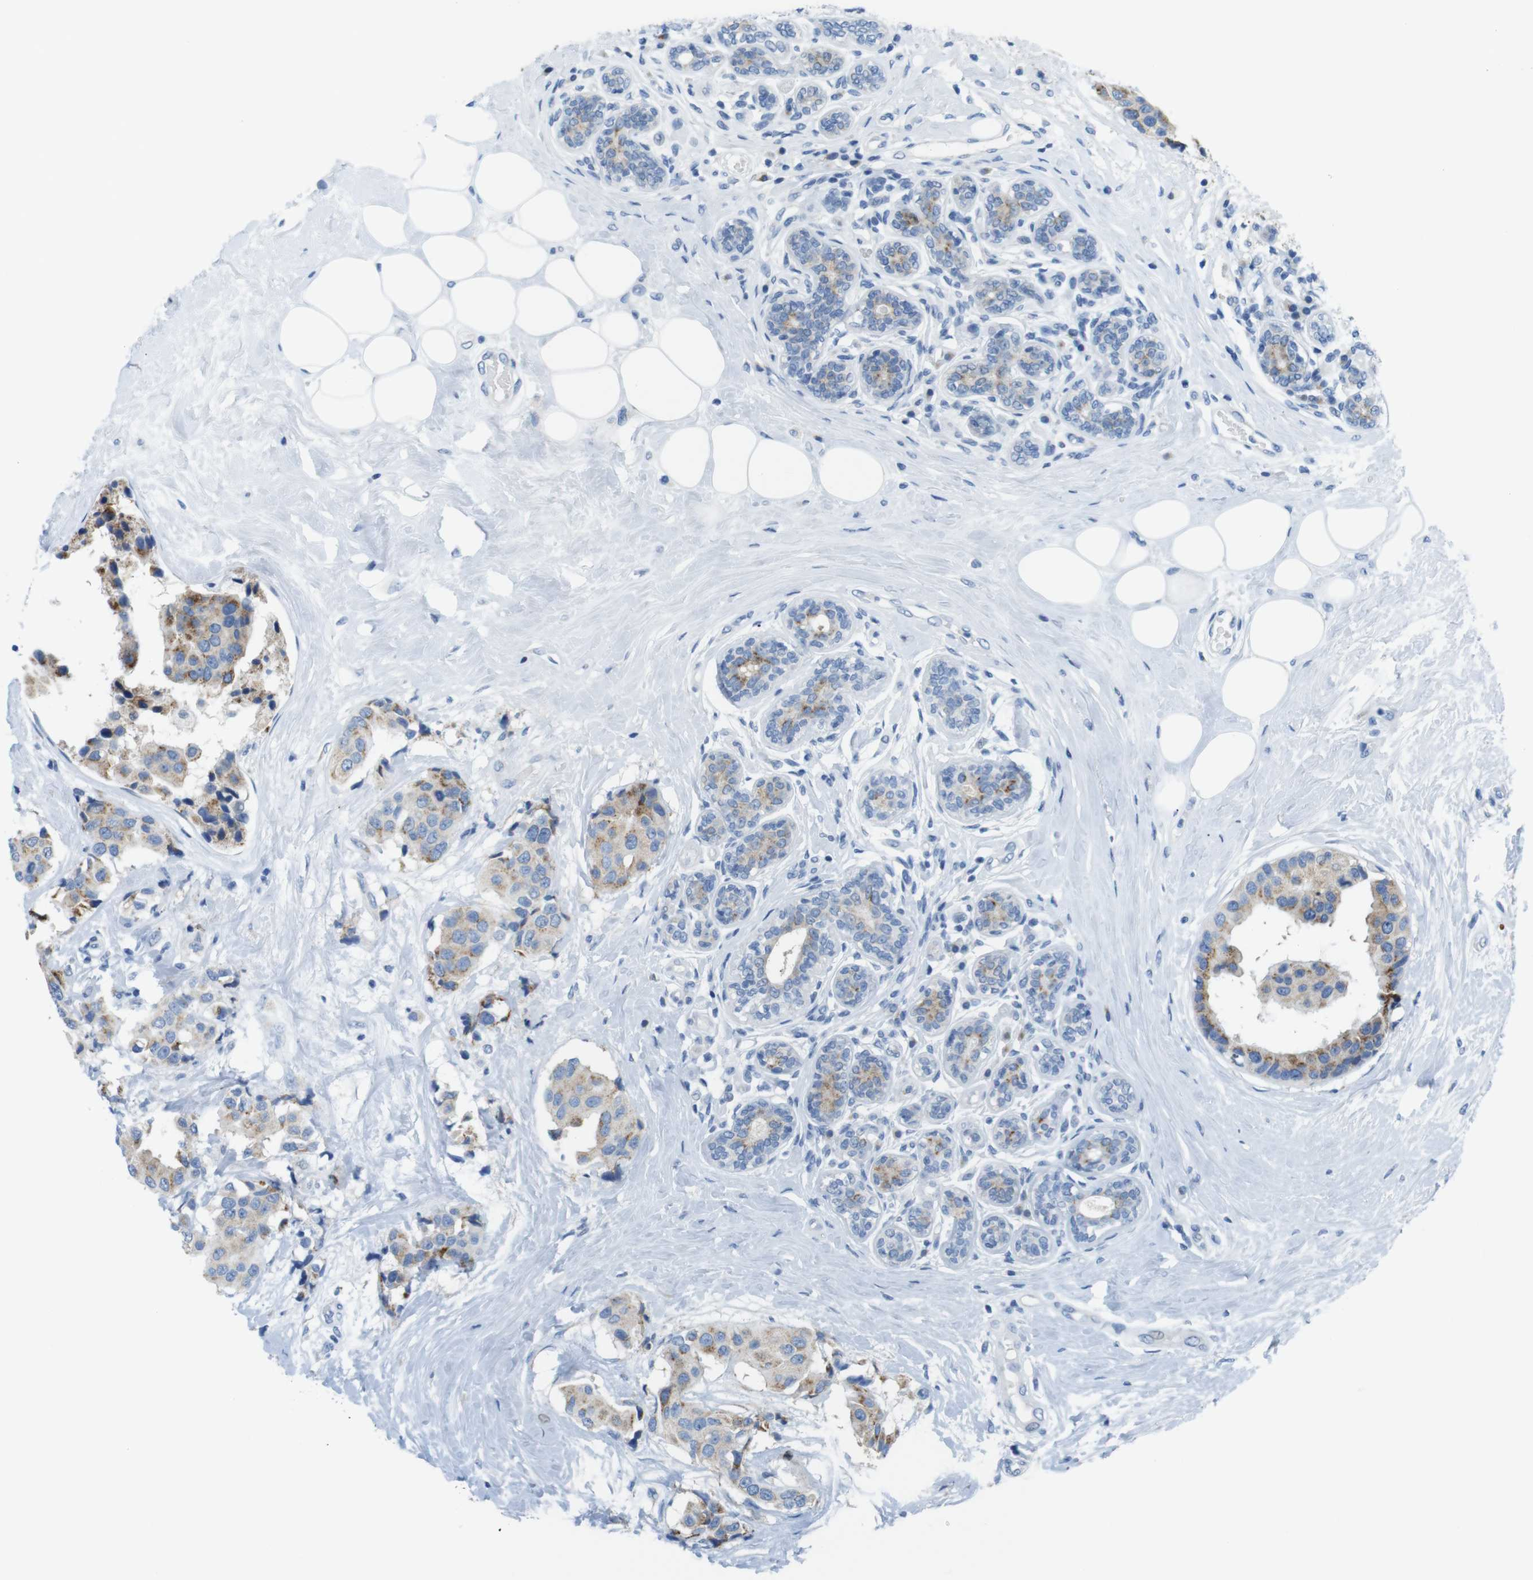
{"staining": {"intensity": "moderate", "quantity": ">75%", "location": "cytoplasmic/membranous"}, "tissue": "breast cancer", "cell_type": "Tumor cells", "image_type": "cancer", "snomed": [{"axis": "morphology", "description": "Normal tissue, NOS"}, {"axis": "morphology", "description": "Duct carcinoma"}, {"axis": "topography", "description": "Breast"}], "caption": "Moderate cytoplasmic/membranous protein expression is present in approximately >75% of tumor cells in breast cancer. (DAB IHC with brightfield microscopy, high magnification).", "gene": "GOLGA2", "patient": {"sex": "female", "age": 39}}